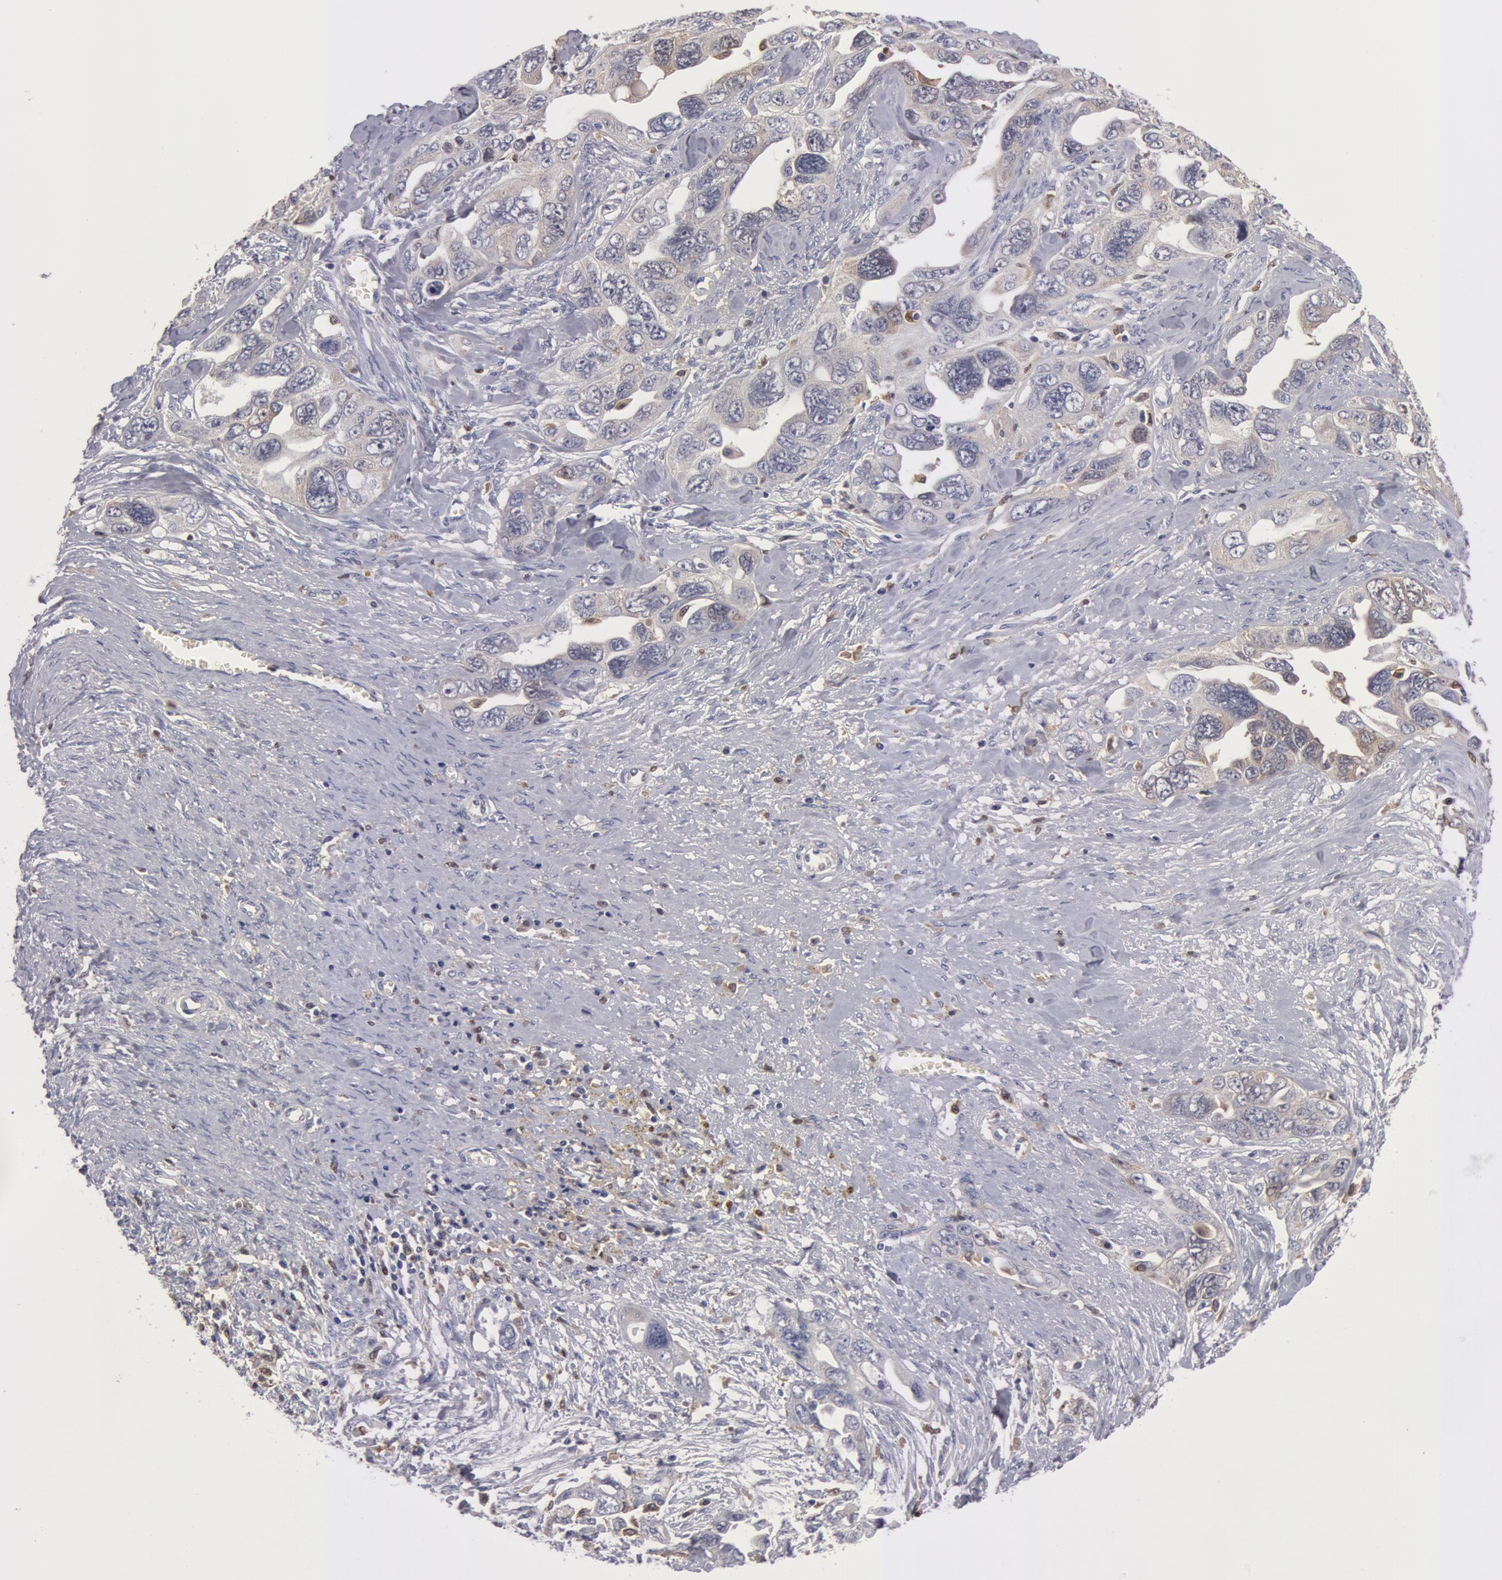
{"staining": {"intensity": "weak", "quantity": ">75%", "location": "cytoplasmic/membranous"}, "tissue": "ovarian cancer", "cell_type": "Tumor cells", "image_type": "cancer", "snomed": [{"axis": "morphology", "description": "Cystadenocarcinoma, serous, NOS"}, {"axis": "topography", "description": "Ovary"}], "caption": "Ovarian serous cystadenocarcinoma stained with a protein marker shows weak staining in tumor cells.", "gene": "SYK", "patient": {"sex": "female", "age": 63}}